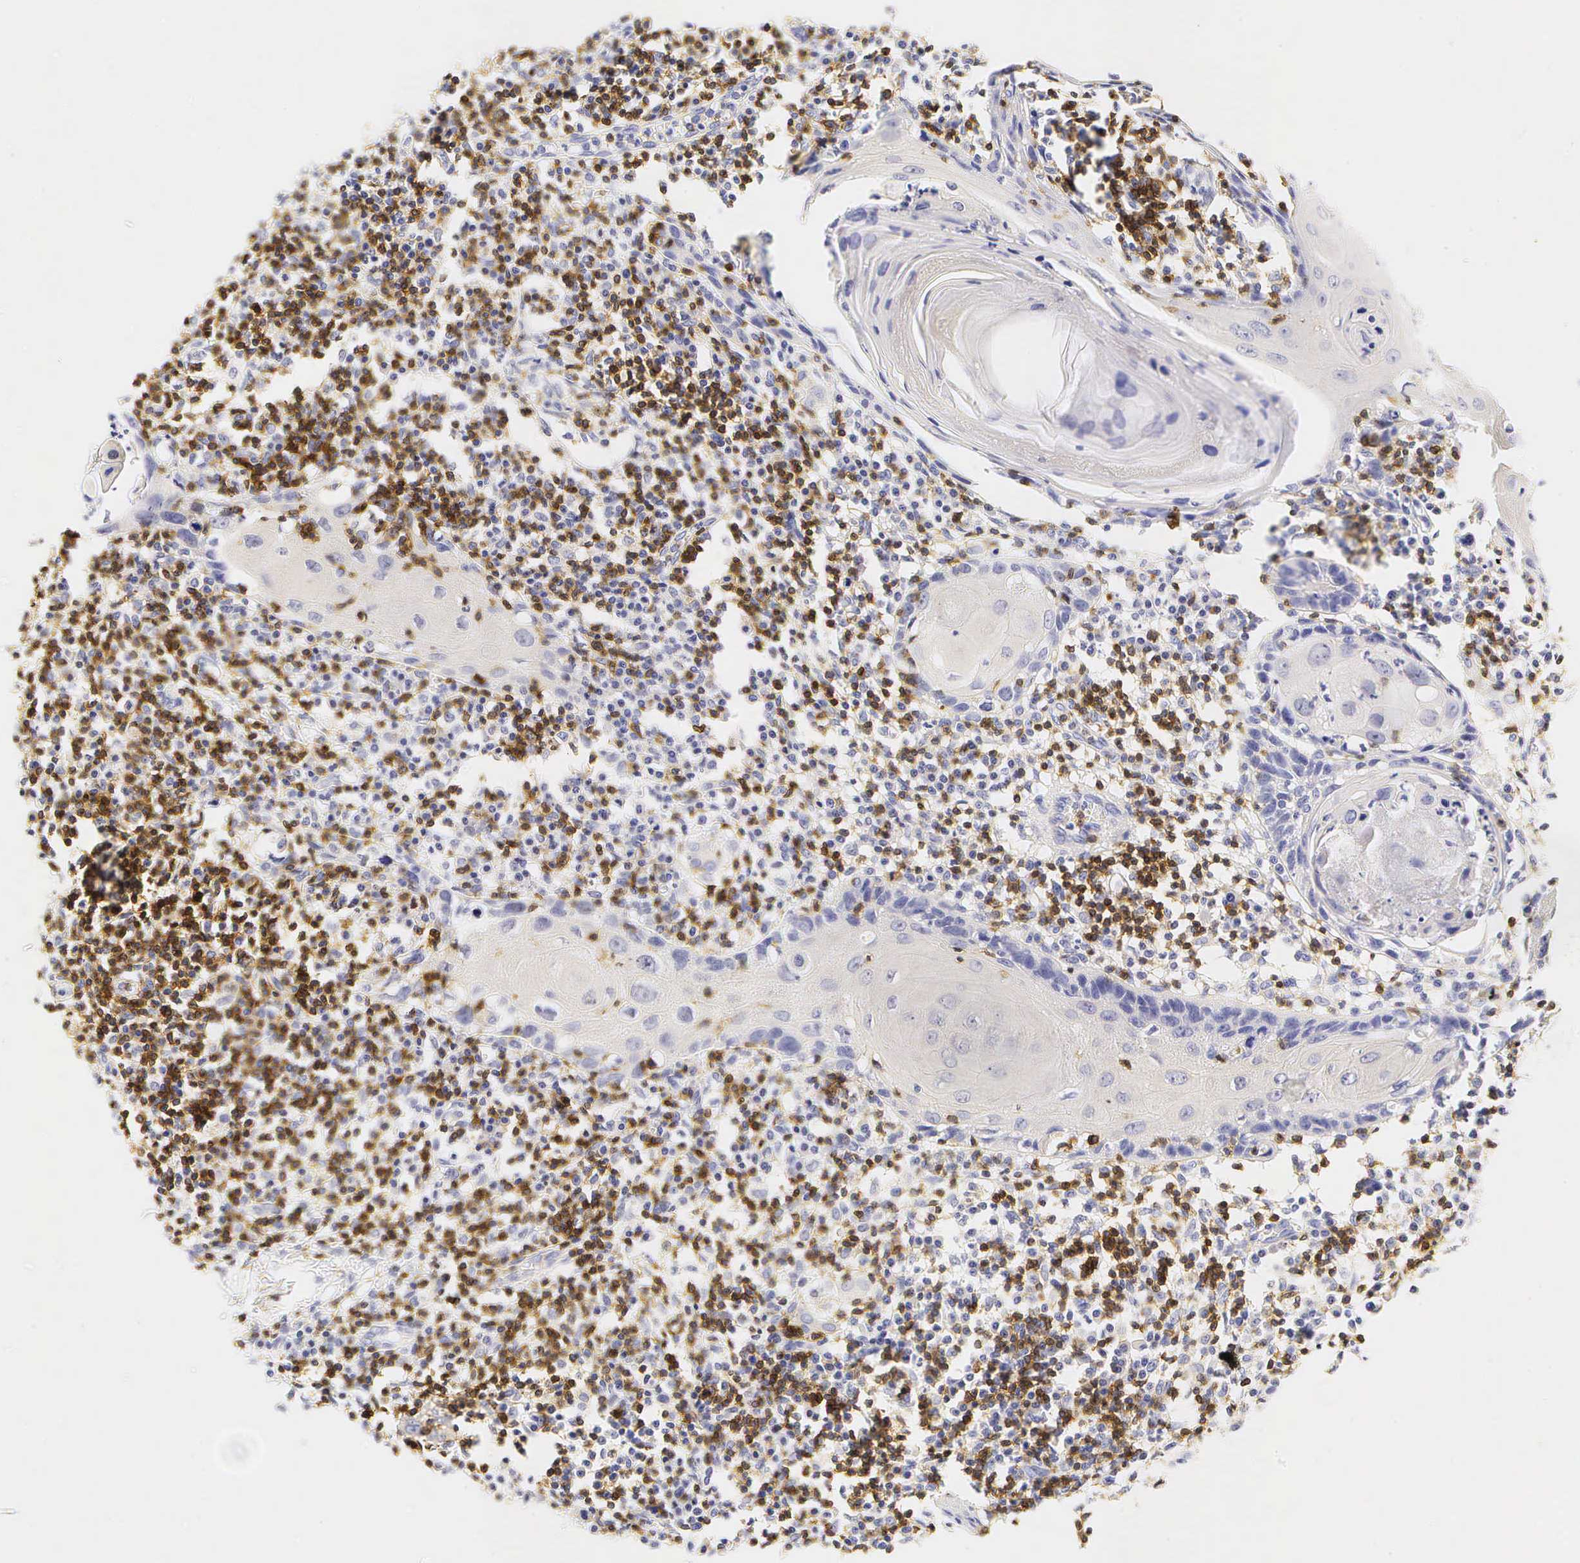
{"staining": {"intensity": "negative", "quantity": "none", "location": "none"}, "tissue": "skin cancer", "cell_type": "Tumor cells", "image_type": "cancer", "snomed": [{"axis": "morphology", "description": "Squamous cell carcinoma, NOS"}, {"axis": "topography", "description": "Skin"}], "caption": "Photomicrograph shows no protein expression in tumor cells of skin squamous cell carcinoma tissue.", "gene": "CD3E", "patient": {"sex": "female", "age": 74}}